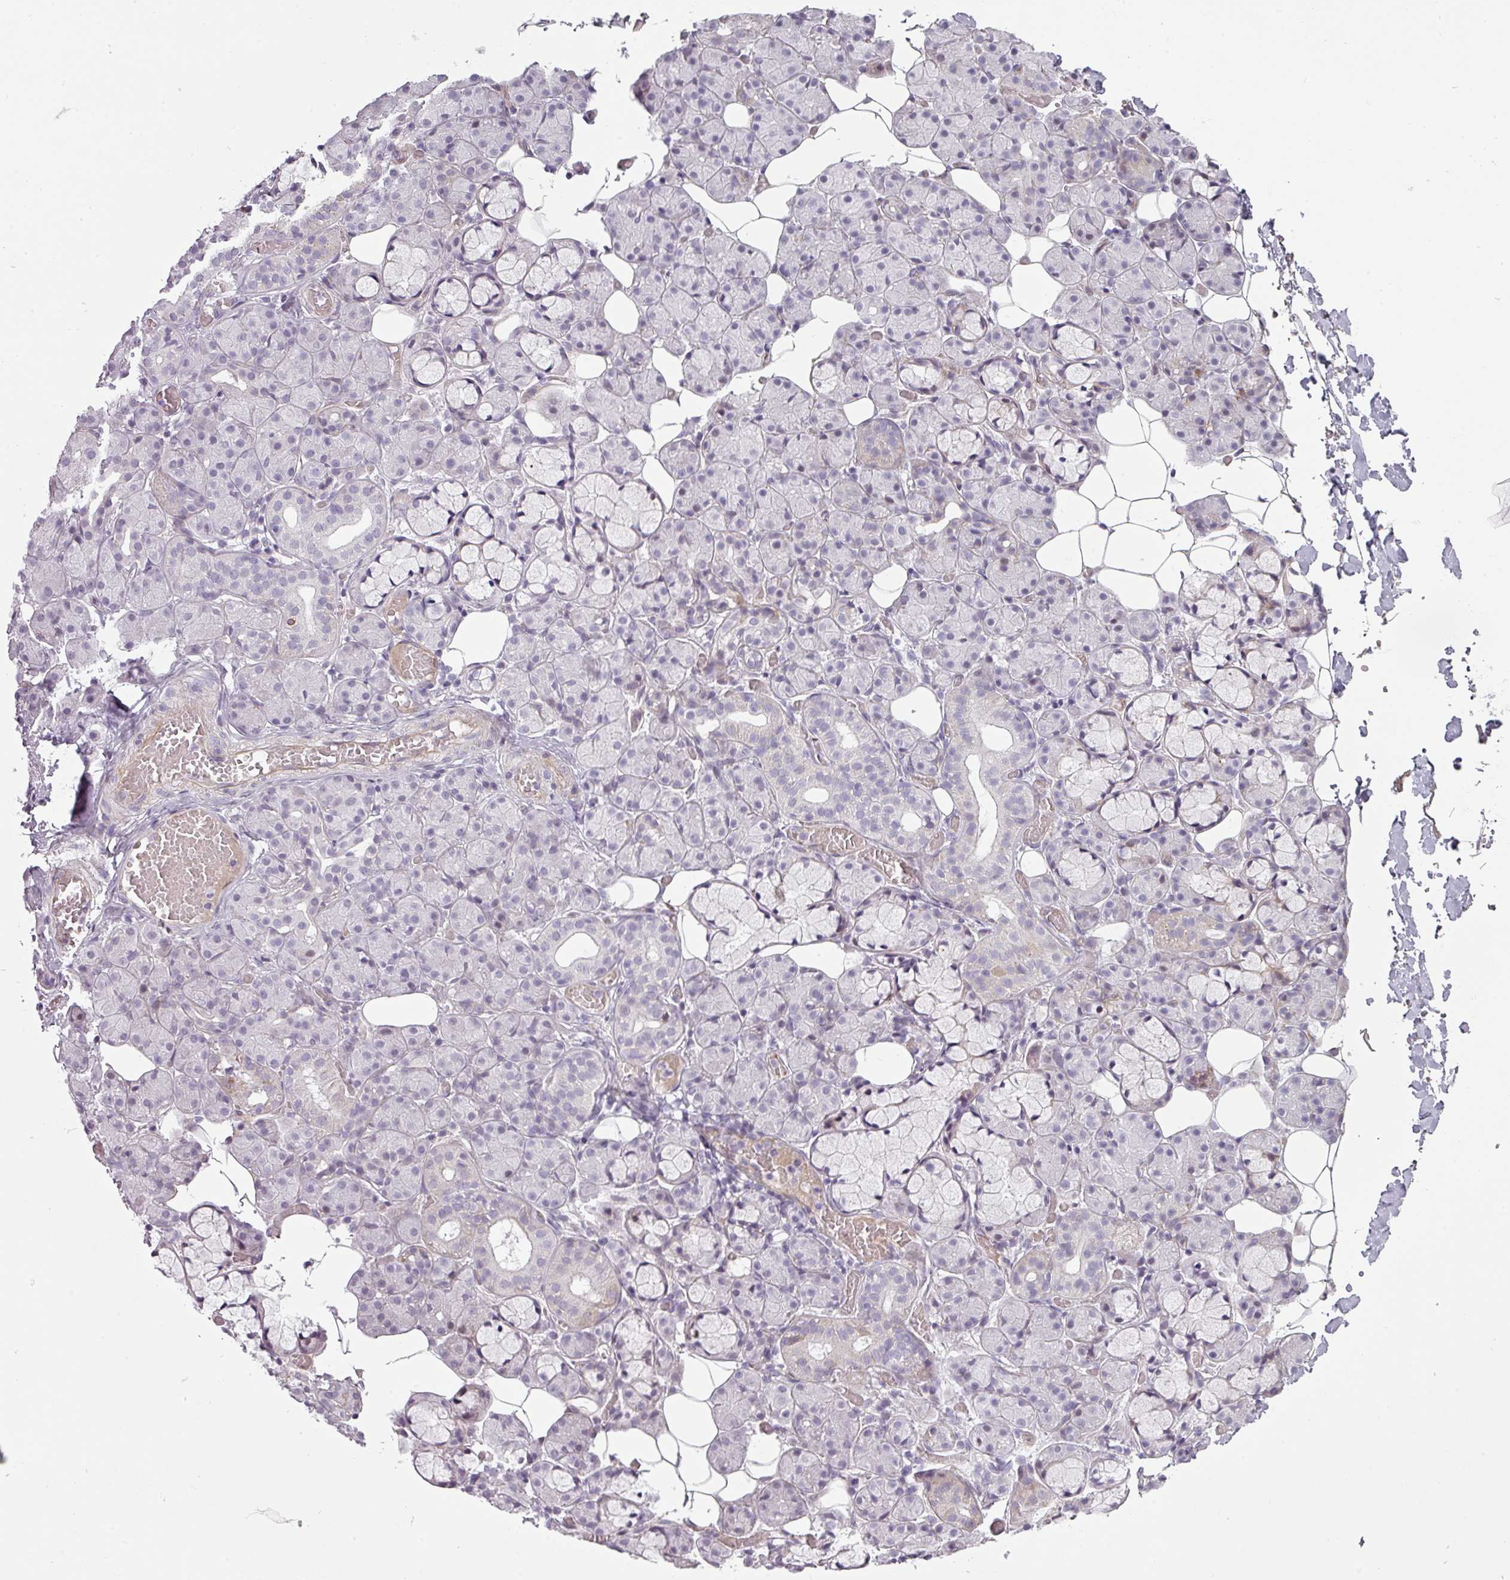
{"staining": {"intensity": "negative", "quantity": "none", "location": "none"}, "tissue": "salivary gland", "cell_type": "Glandular cells", "image_type": "normal", "snomed": [{"axis": "morphology", "description": "Normal tissue, NOS"}, {"axis": "topography", "description": "Salivary gland"}], "caption": "DAB (3,3'-diaminobenzidine) immunohistochemical staining of normal human salivary gland exhibits no significant staining in glandular cells.", "gene": "CHRDL1", "patient": {"sex": "male", "age": 63}}